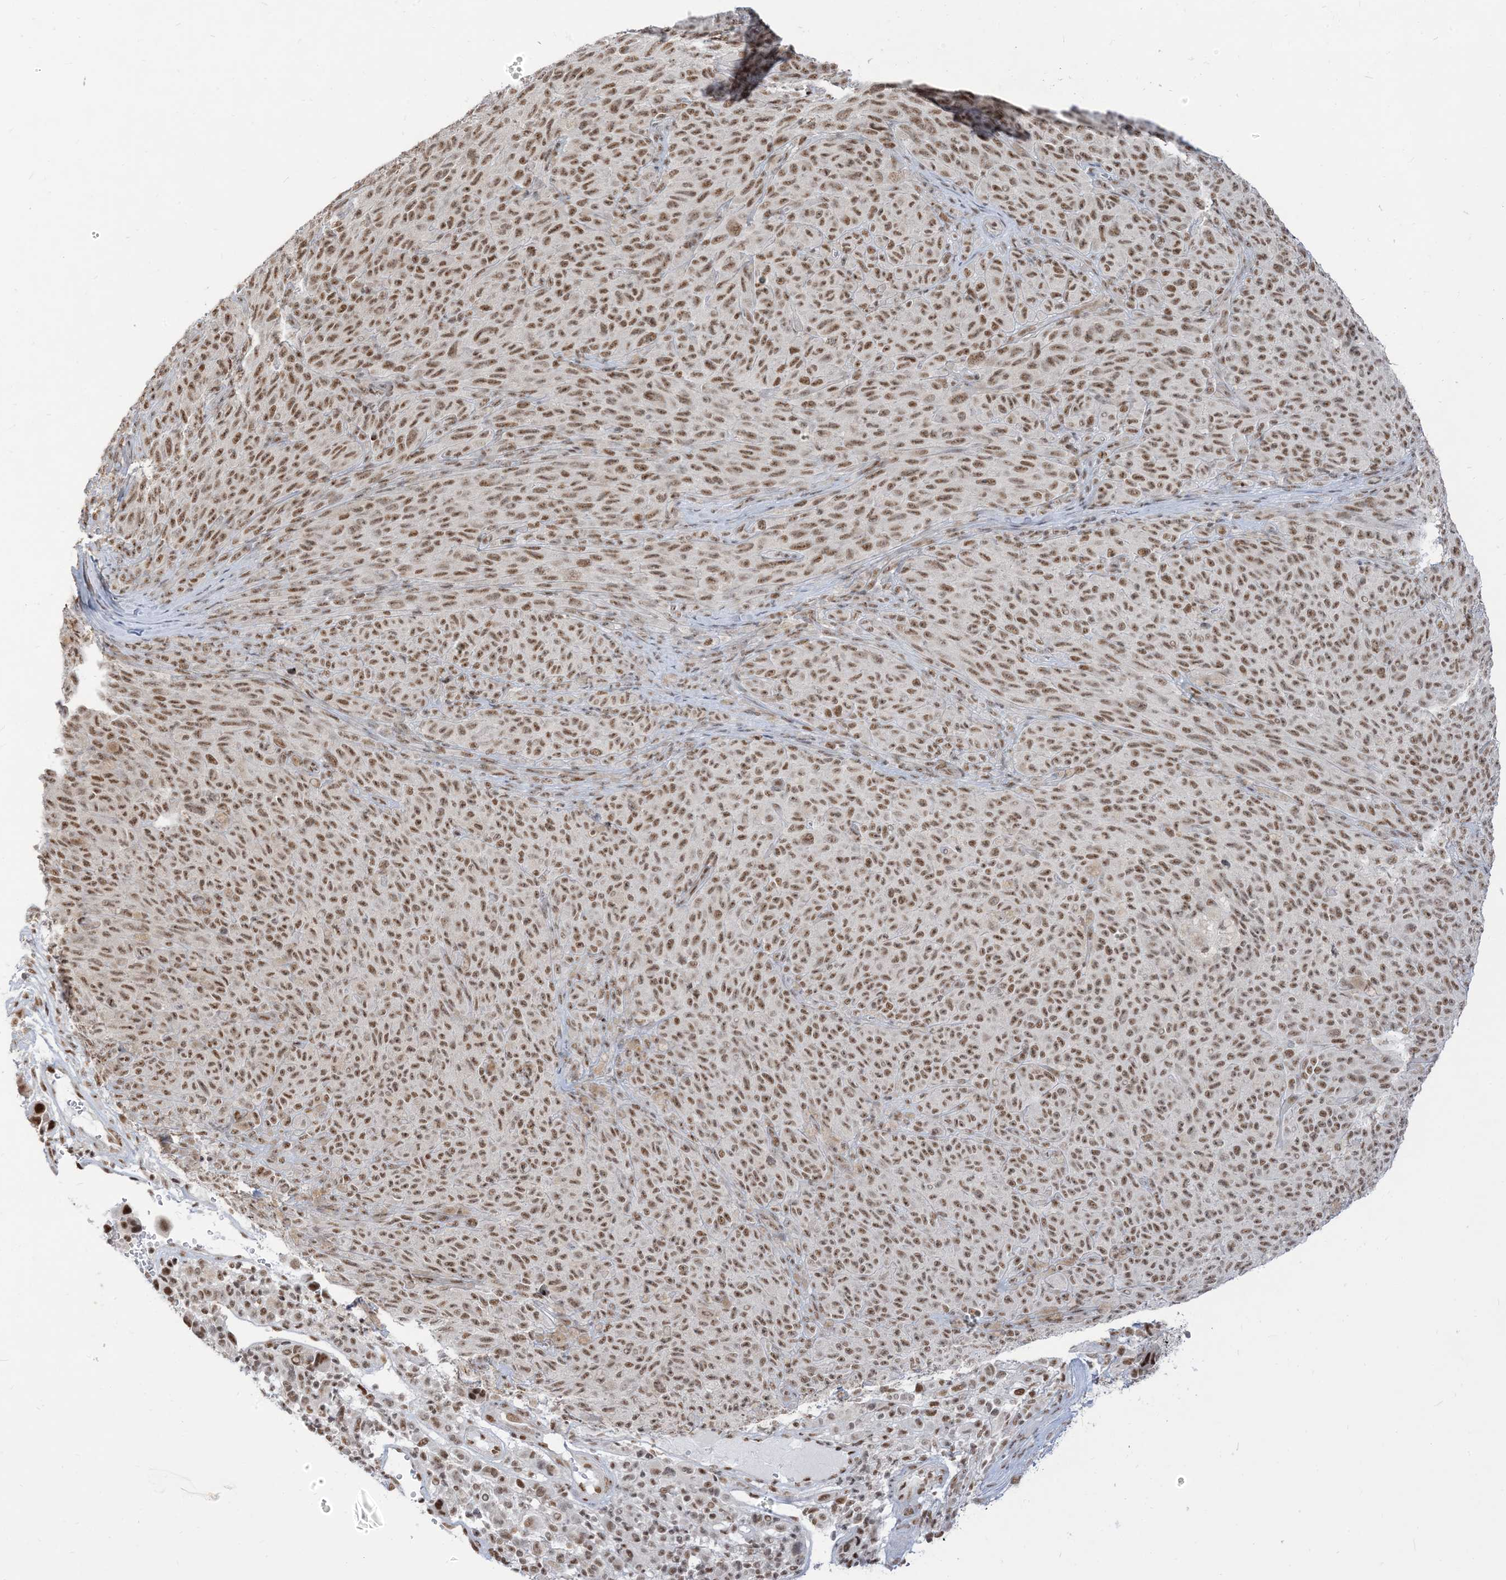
{"staining": {"intensity": "moderate", "quantity": ">75%", "location": "nuclear"}, "tissue": "melanoma", "cell_type": "Tumor cells", "image_type": "cancer", "snomed": [{"axis": "morphology", "description": "Malignant melanoma, NOS"}, {"axis": "topography", "description": "Skin"}], "caption": "Melanoma stained with a protein marker displays moderate staining in tumor cells.", "gene": "ARGLU1", "patient": {"sex": "female", "age": 82}}